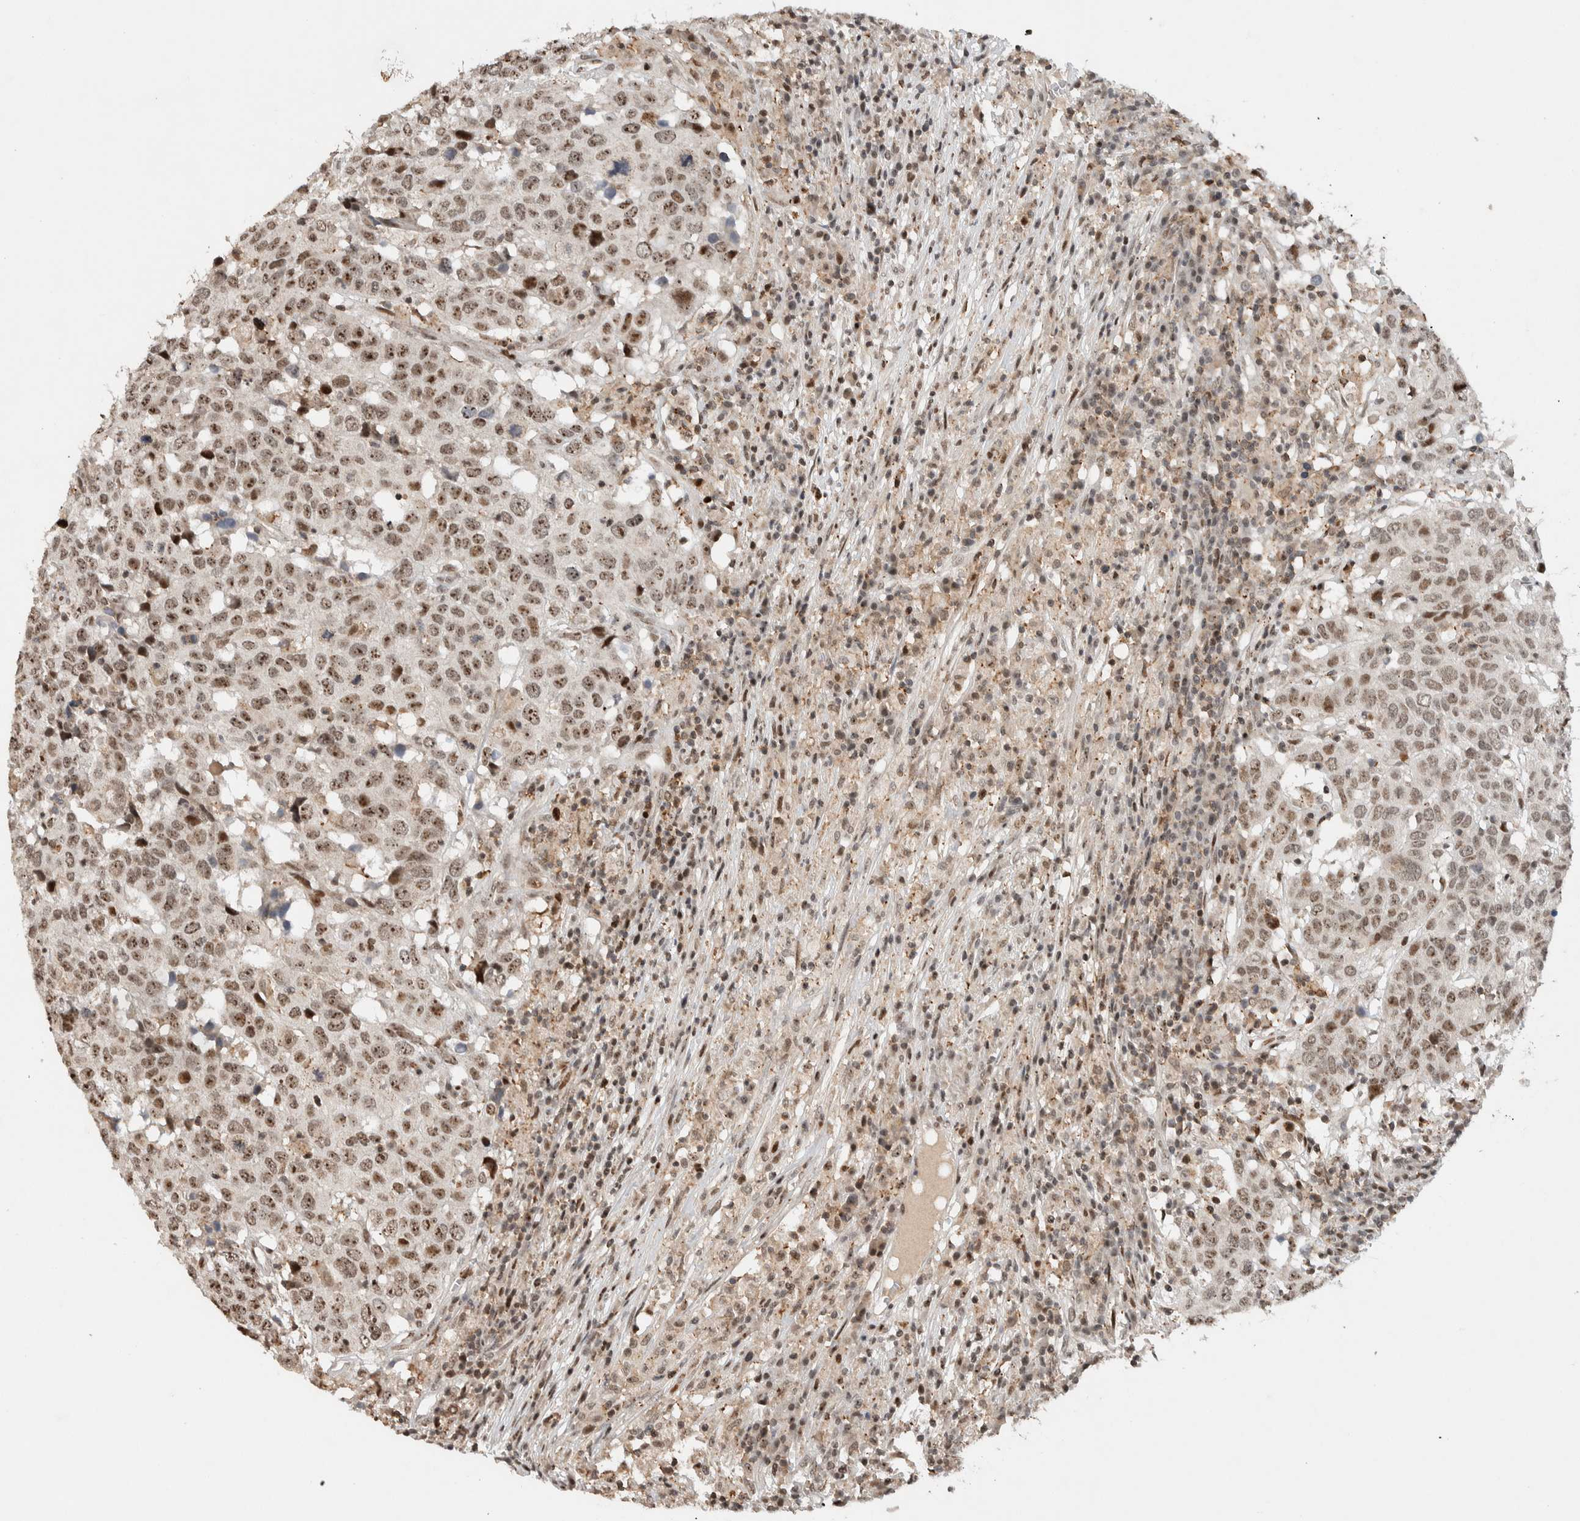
{"staining": {"intensity": "moderate", "quantity": ">75%", "location": "nuclear"}, "tissue": "head and neck cancer", "cell_type": "Tumor cells", "image_type": "cancer", "snomed": [{"axis": "morphology", "description": "Squamous cell carcinoma, NOS"}, {"axis": "topography", "description": "Head-Neck"}], "caption": "Brown immunohistochemical staining in human squamous cell carcinoma (head and neck) demonstrates moderate nuclear expression in about >75% of tumor cells. Nuclei are stained in blue.", "gene": "ZNF521", "patient": {"sex": "male", "age": 66}}